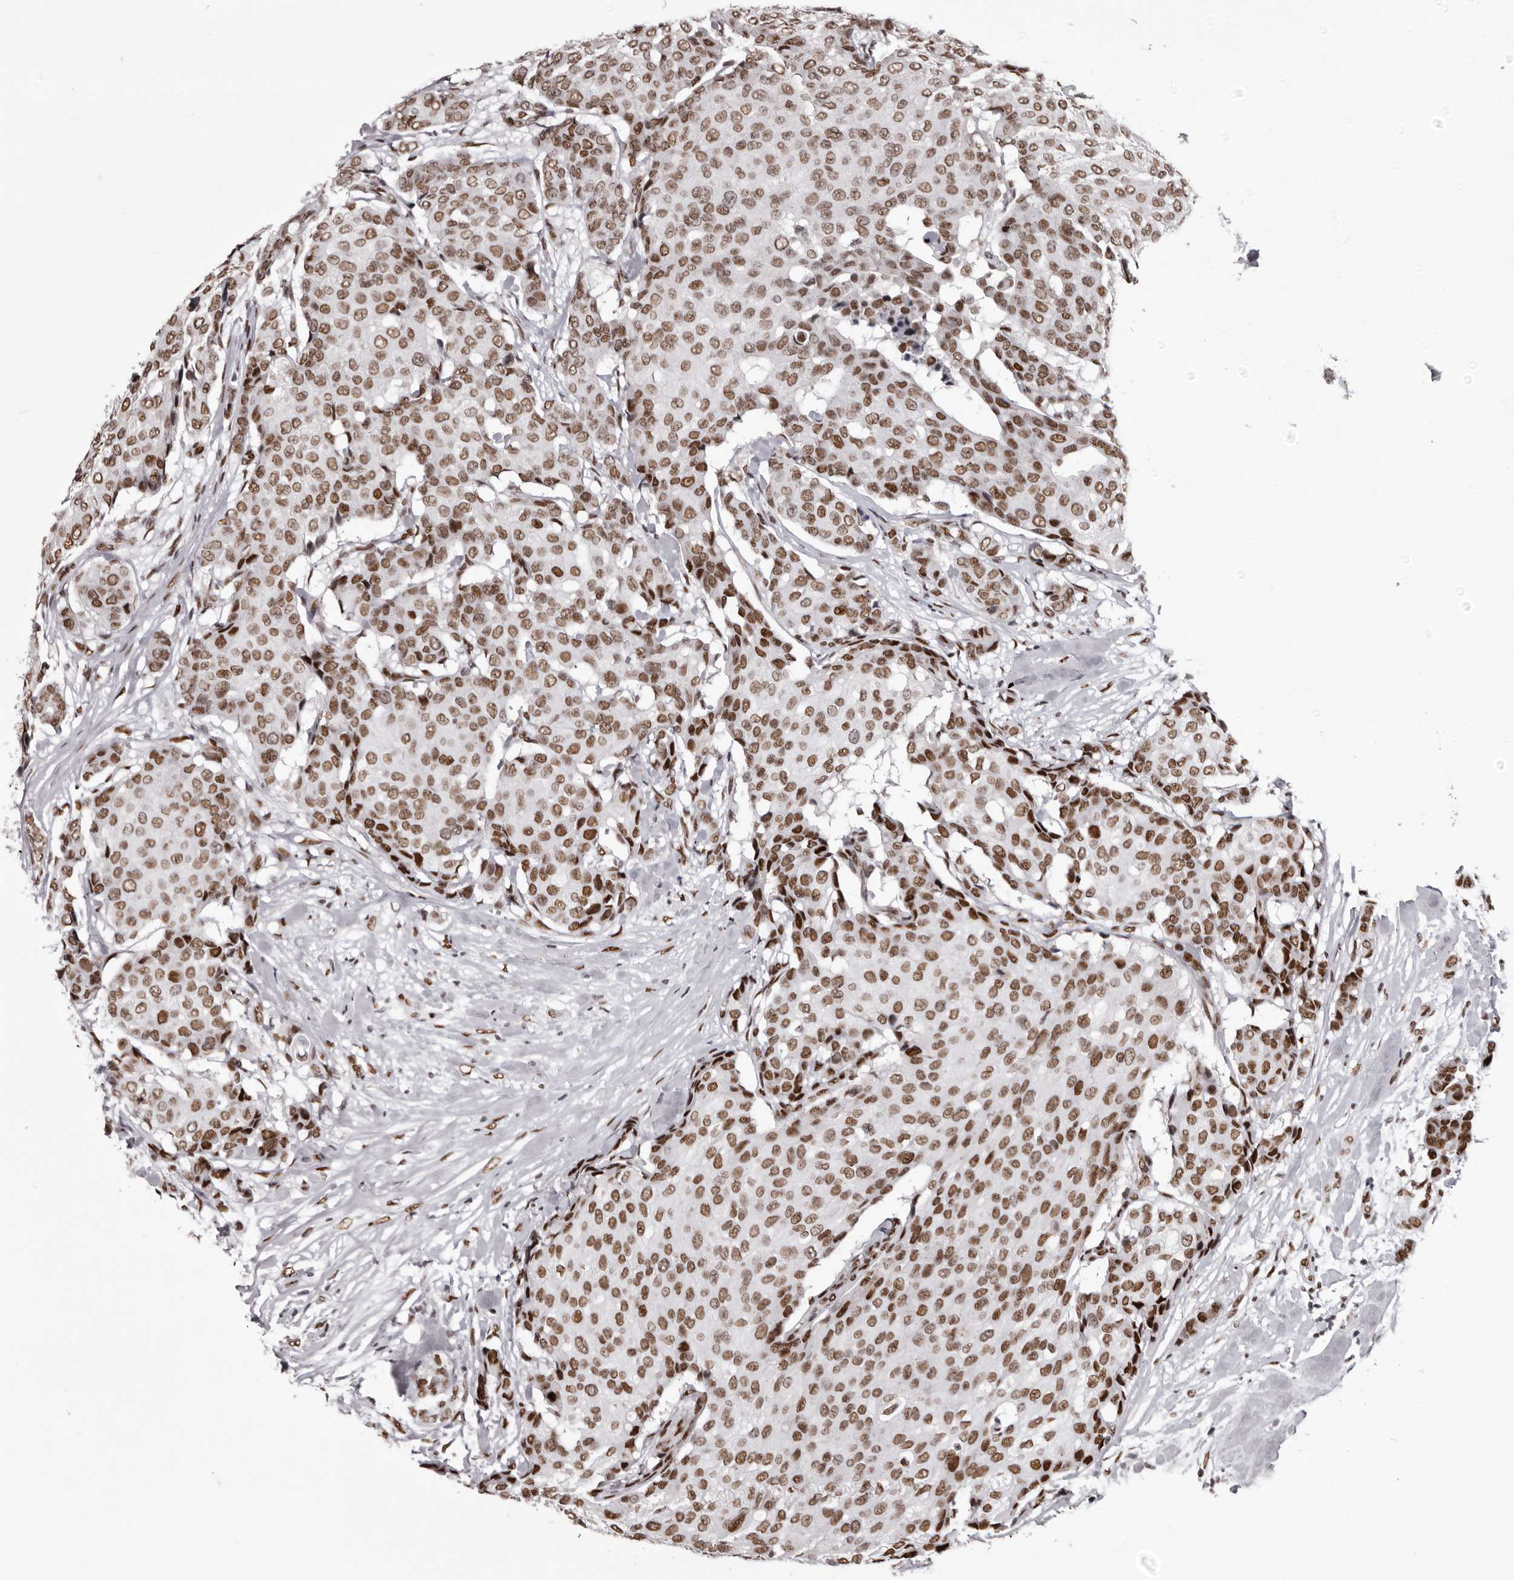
{"staining": {"intensity": "moderate", "quantity": ">75%", "location": "nuclear"}, "tissue": "breast cancer", "cell_type": "Tumor cells", "image_type": "cancer", "snomed": [{"axis": "morphology", "description": "Duct carcinoma"}, {"axis": "topography", "description": "Breast"}], "caption": "Immunohistochemical staining of breast intraductal carcinoma shows medium levels of moderate nuclear expression in approximately >75% of tumor cells. Using DAB (3,3'-diaminobenzidine) (brown) and hematoxylin (blue) stains, captured at high magnification using brightfield microscopy.", "gene": "NUMA1", "patient": {"sex": "female", "age": 75}}